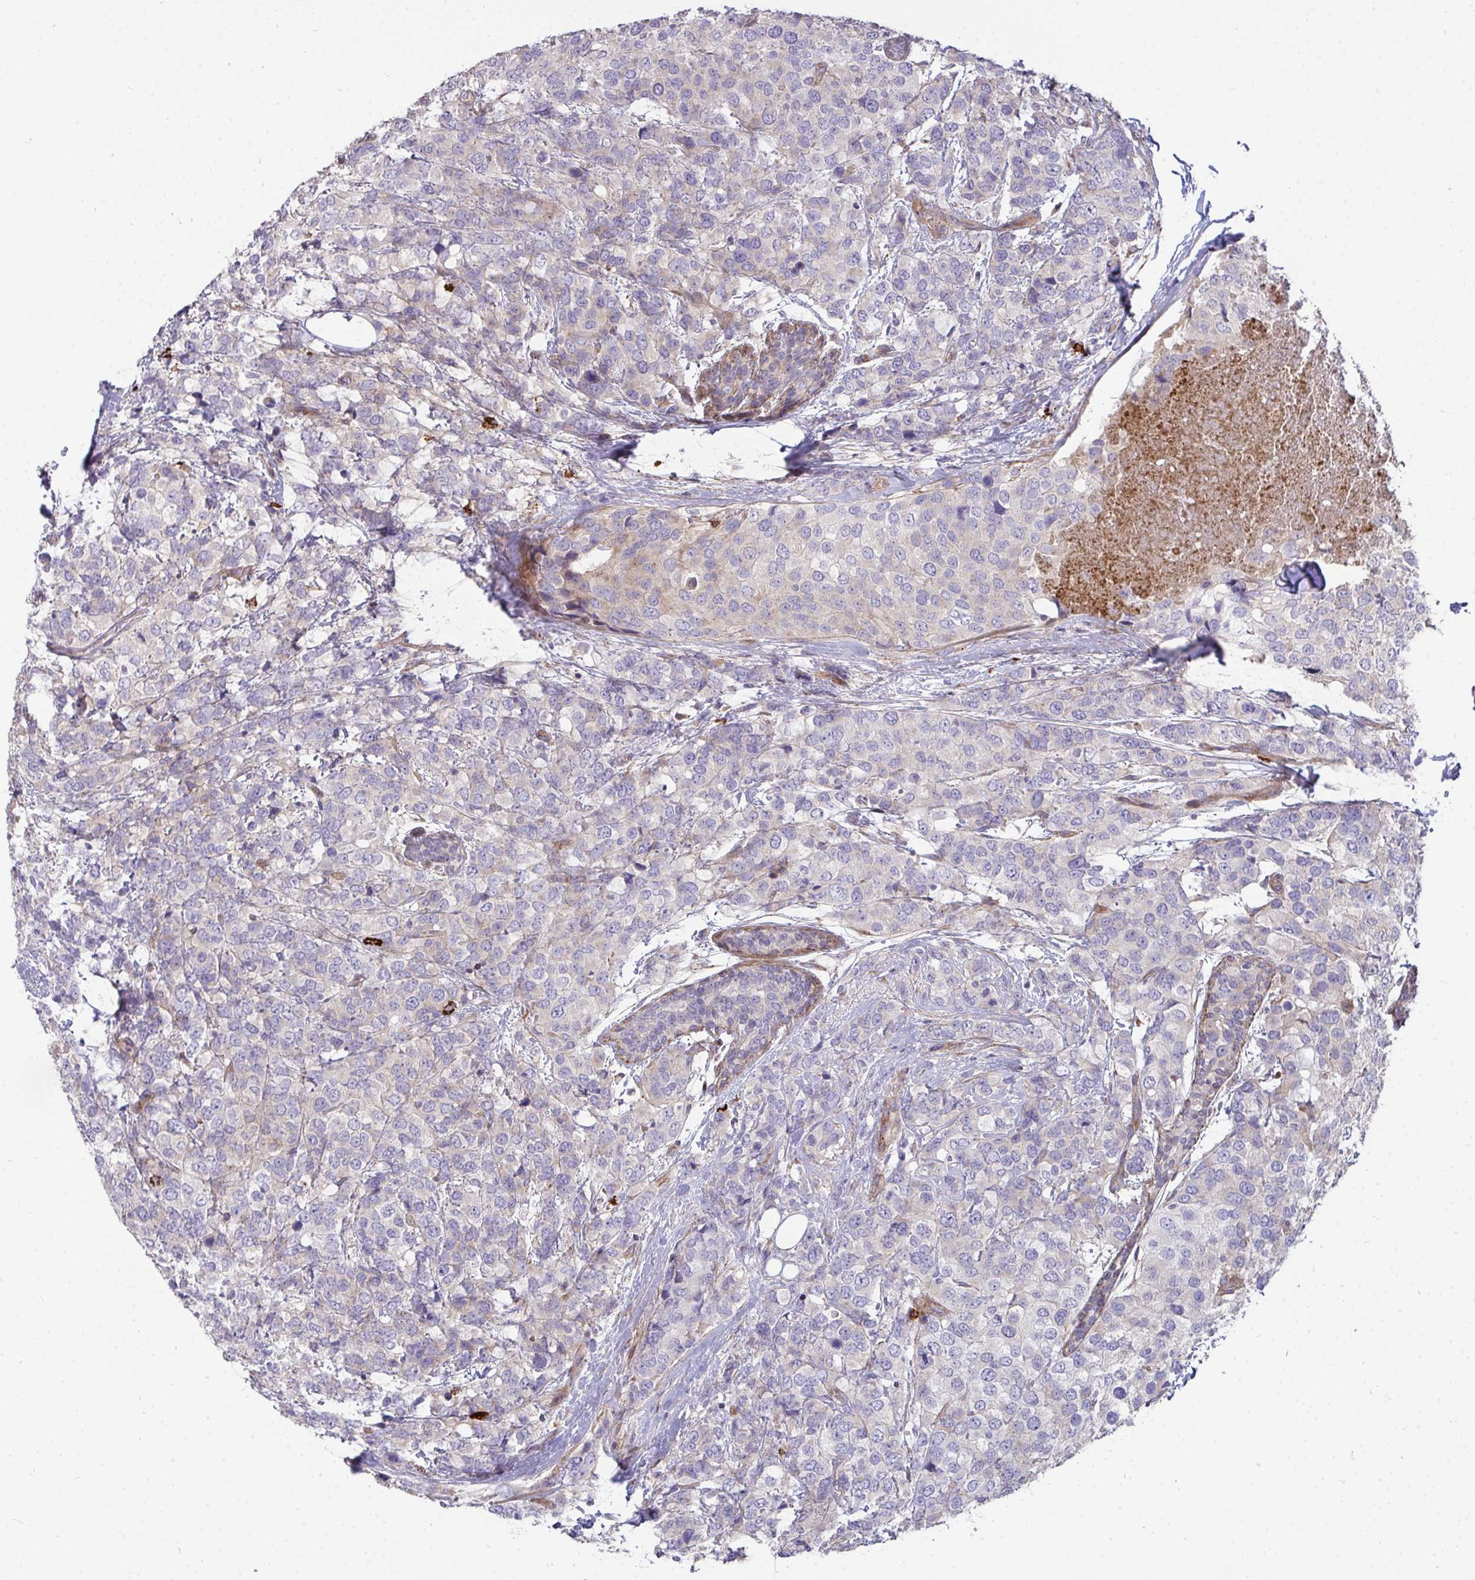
{"staining": {"intensity": "weak", "quantity": "<25%", "location": "cytoplasmic/membranous"}, "tissue": "breast cancer", "cell_type": "Tumor cells", "image_type": "cancer", "snomed": [{"axis": "morphology", "description": "Lobular carcinoma"}, {"axis": "topography", "description": "Breast"}], "caption": "Immunohistochemistry of human breast cancer shows no positivity in tumor cells.", "gene": "SH2D1B", "patient": {"sex": "female", "age": 59}}